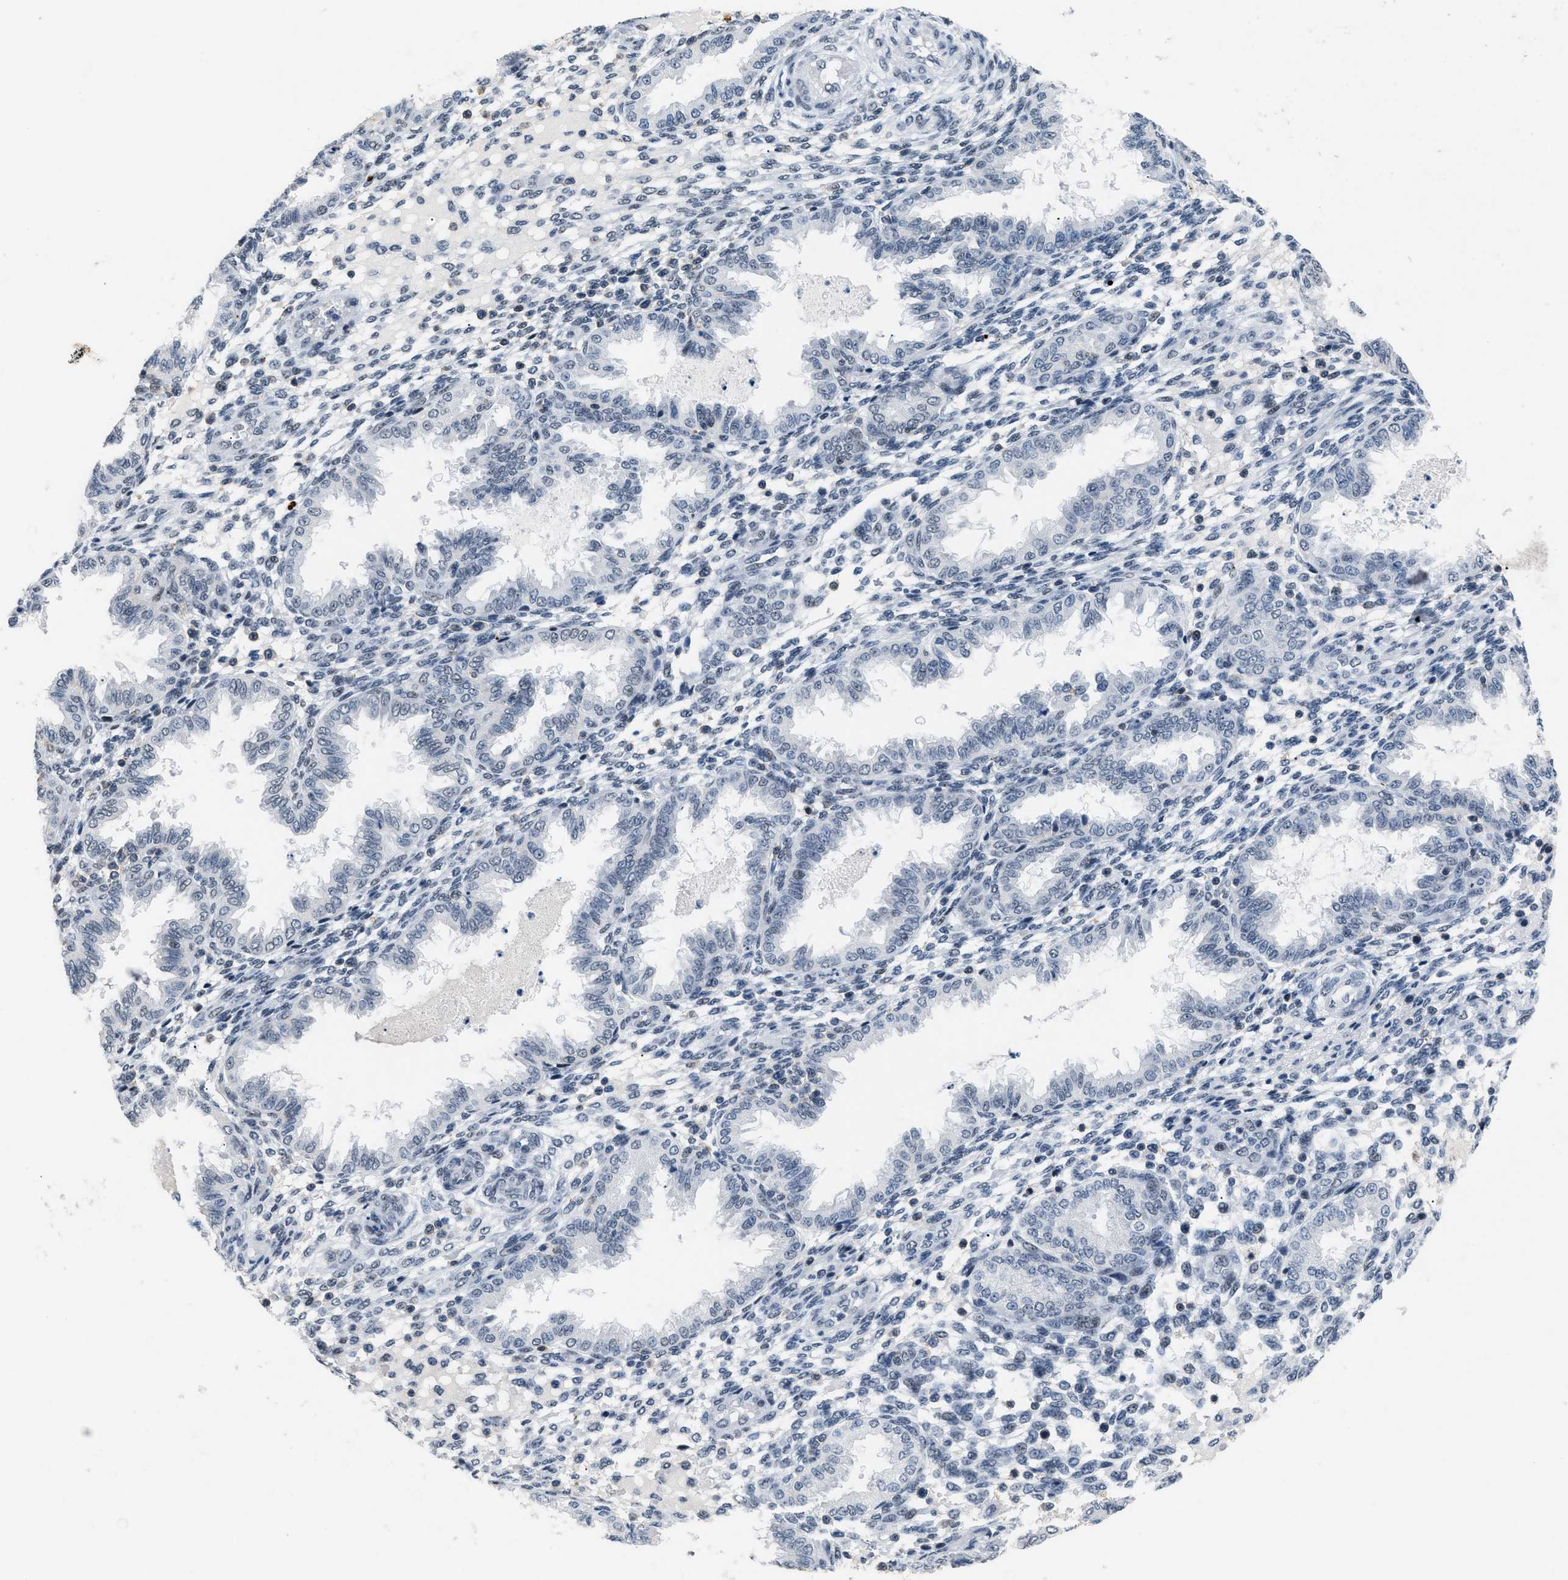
{"staining": {"intensity": "weak", "quantity": "<25%", "location": "nuclear"}, "tissue": "endometrium", "cell_type": "Cells in endometrial stroma", "image_type": "normal", "snomed": [{"axis": "morphology", "description": "Normal tissue, NOS"}, {"axis": "topography", "description": "Endometrium"}], "caption": "Image shows no significant protein staining in cells in endometrial stroma of benign endometrium. (DAB IHC, high magnification).", "gene": "KCNC3", "patient": {"sex": "female", "age": 33}}